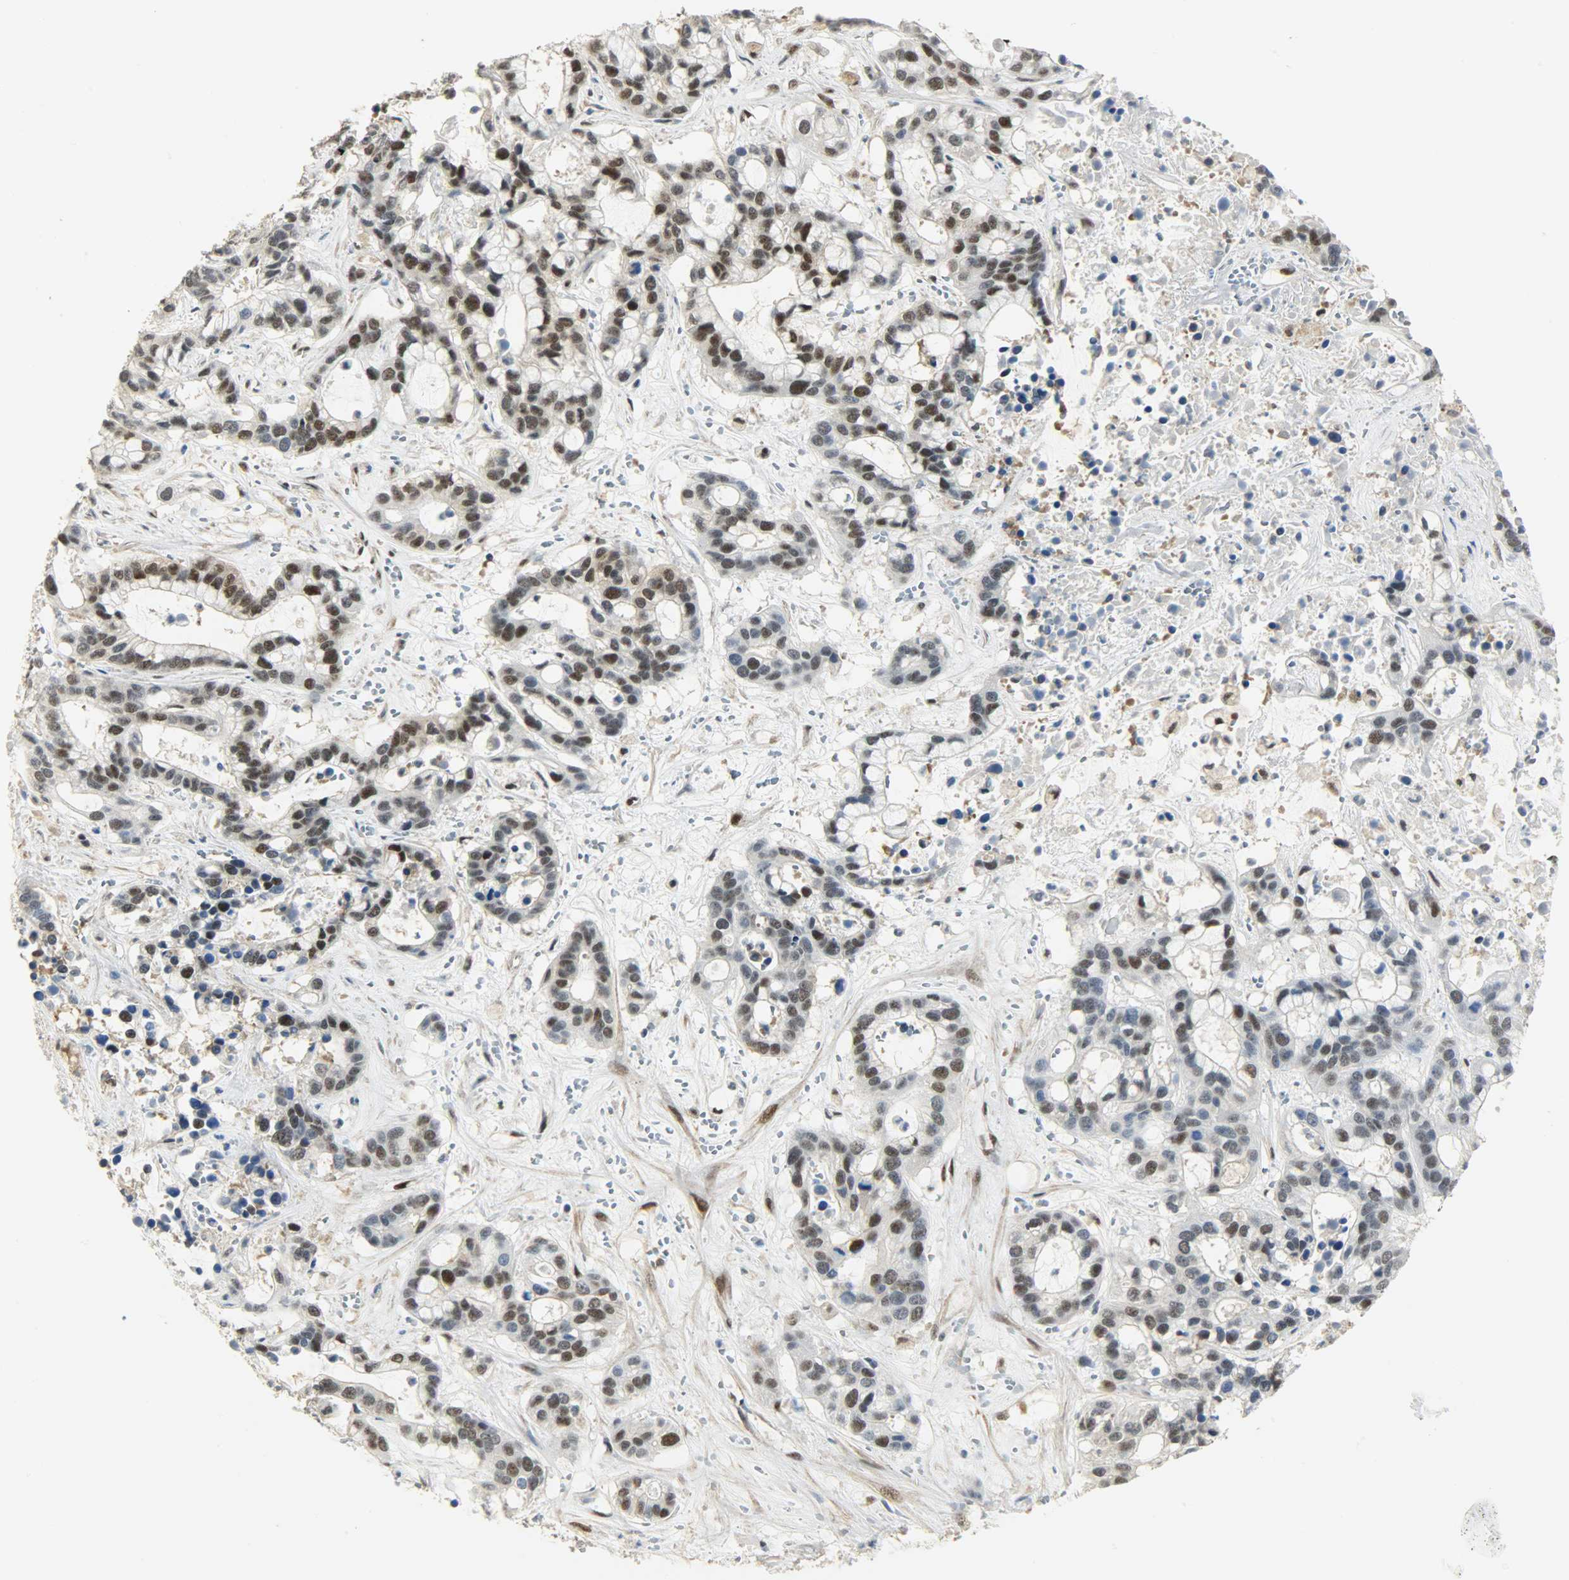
{"staining": {"intensity": "strong", "quantity": "25%-75%", "location": "nuclear"}, "tissue": "liver cancer", "cell_type": "Tumor cells", "image_type": "cancer", "snomed": [{"axis": "morphology", "description": "Cholangiocarcinoma"}, {"axis": "topography", "description": "Liver"}], "caption": "Protein expression analysis of human cholangiocarcinoma (liver) reveals strong nuclear expression in approximately 25%-75% of tumor cells.", "gene": "NPEPL1", "patient": {"sex": "female", "age": 65}}